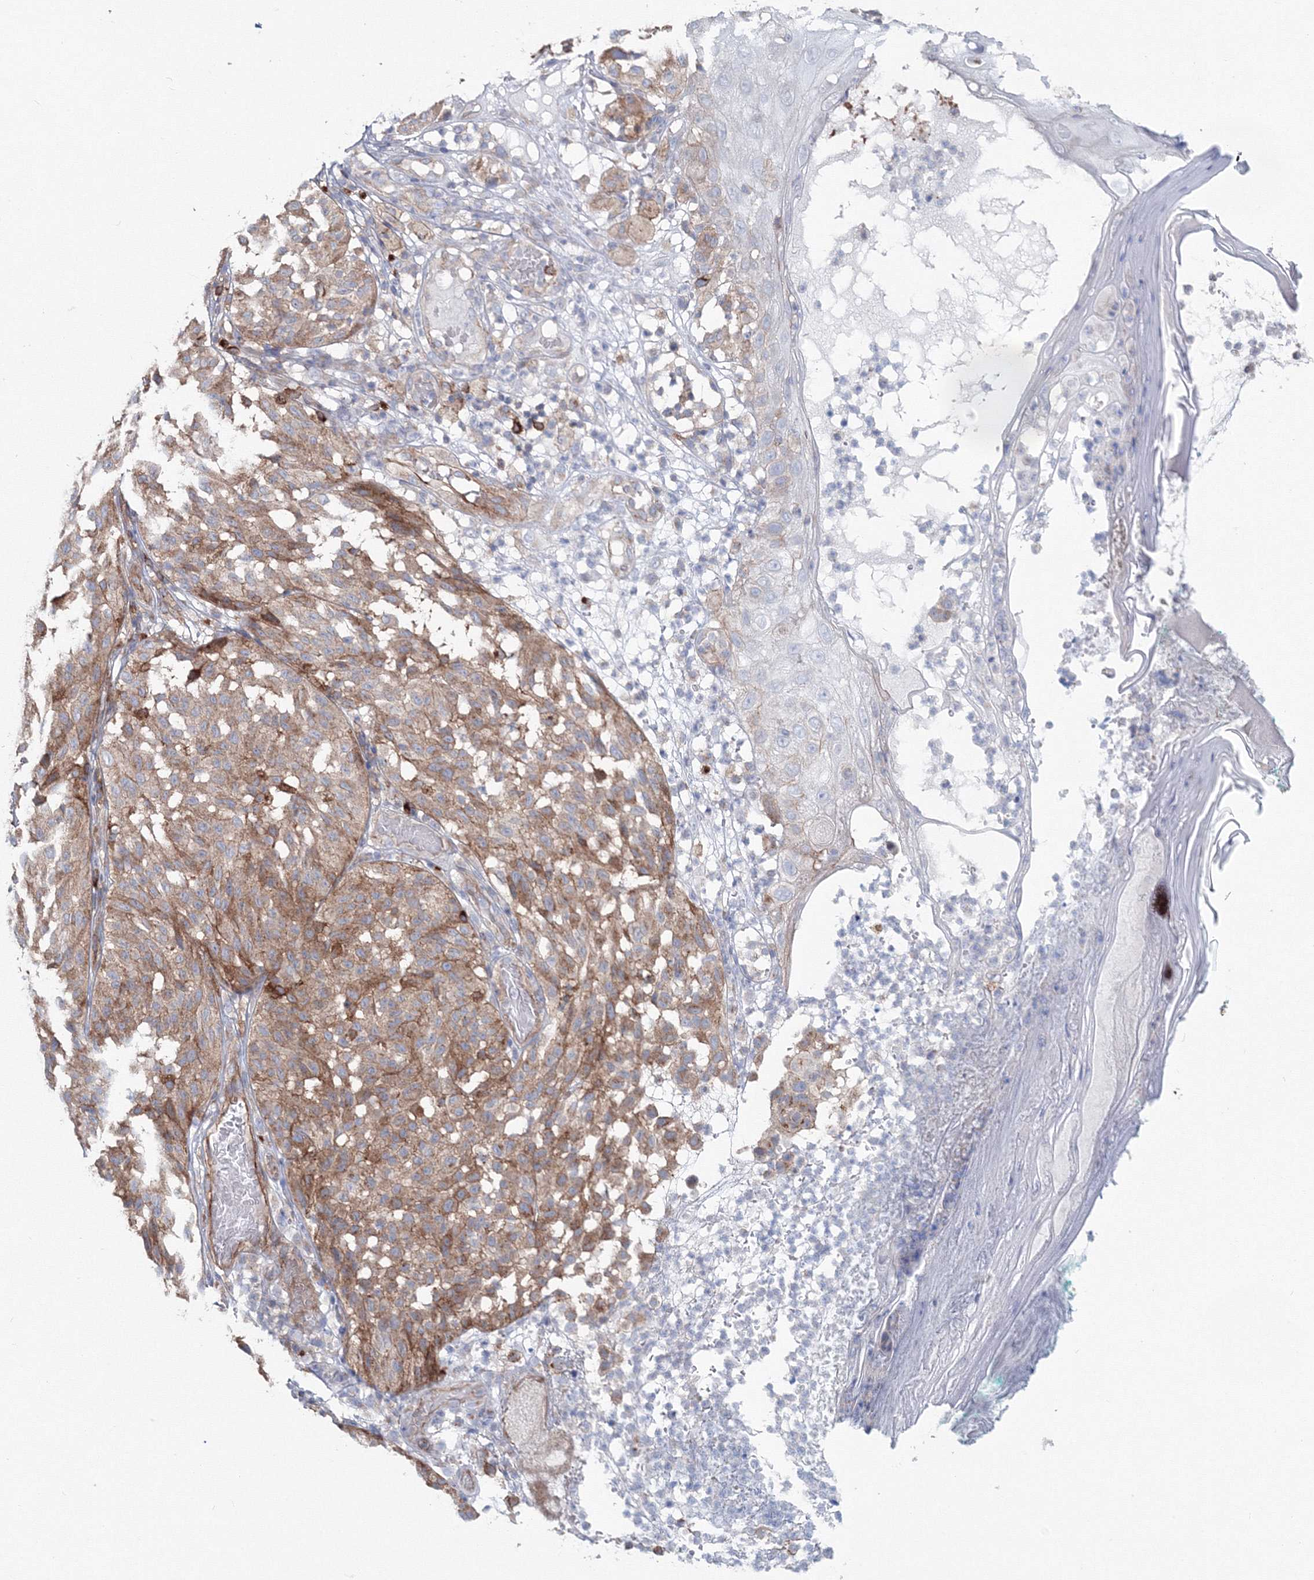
{"staining": {"intensity": "moderate", "quantity": ">75%", "location": "cytoplasmic/membranous"}, "tissue": "melanoma", "cell_type": "Tumor cells", "image_type": "cancer", "snomed": [{"axis": "morphology", "description": "Malignant melanoma, NOS"}, {"axis": "topography", "description": "Skin"}], "caption": "Immunohistochemical staining of human malignant melanoma demonstrates medium levels of moderate cytoplasmic/membranous positivity in about >75% of tumor cells. The staining was performed using DAB (3,3'-diaminobenzidine), with brown indicating positive protein expression. Nuclei are stained blue with hematoxylin.", "gene": "GGA2", "patient": {"sex": "female", "age": 46}}